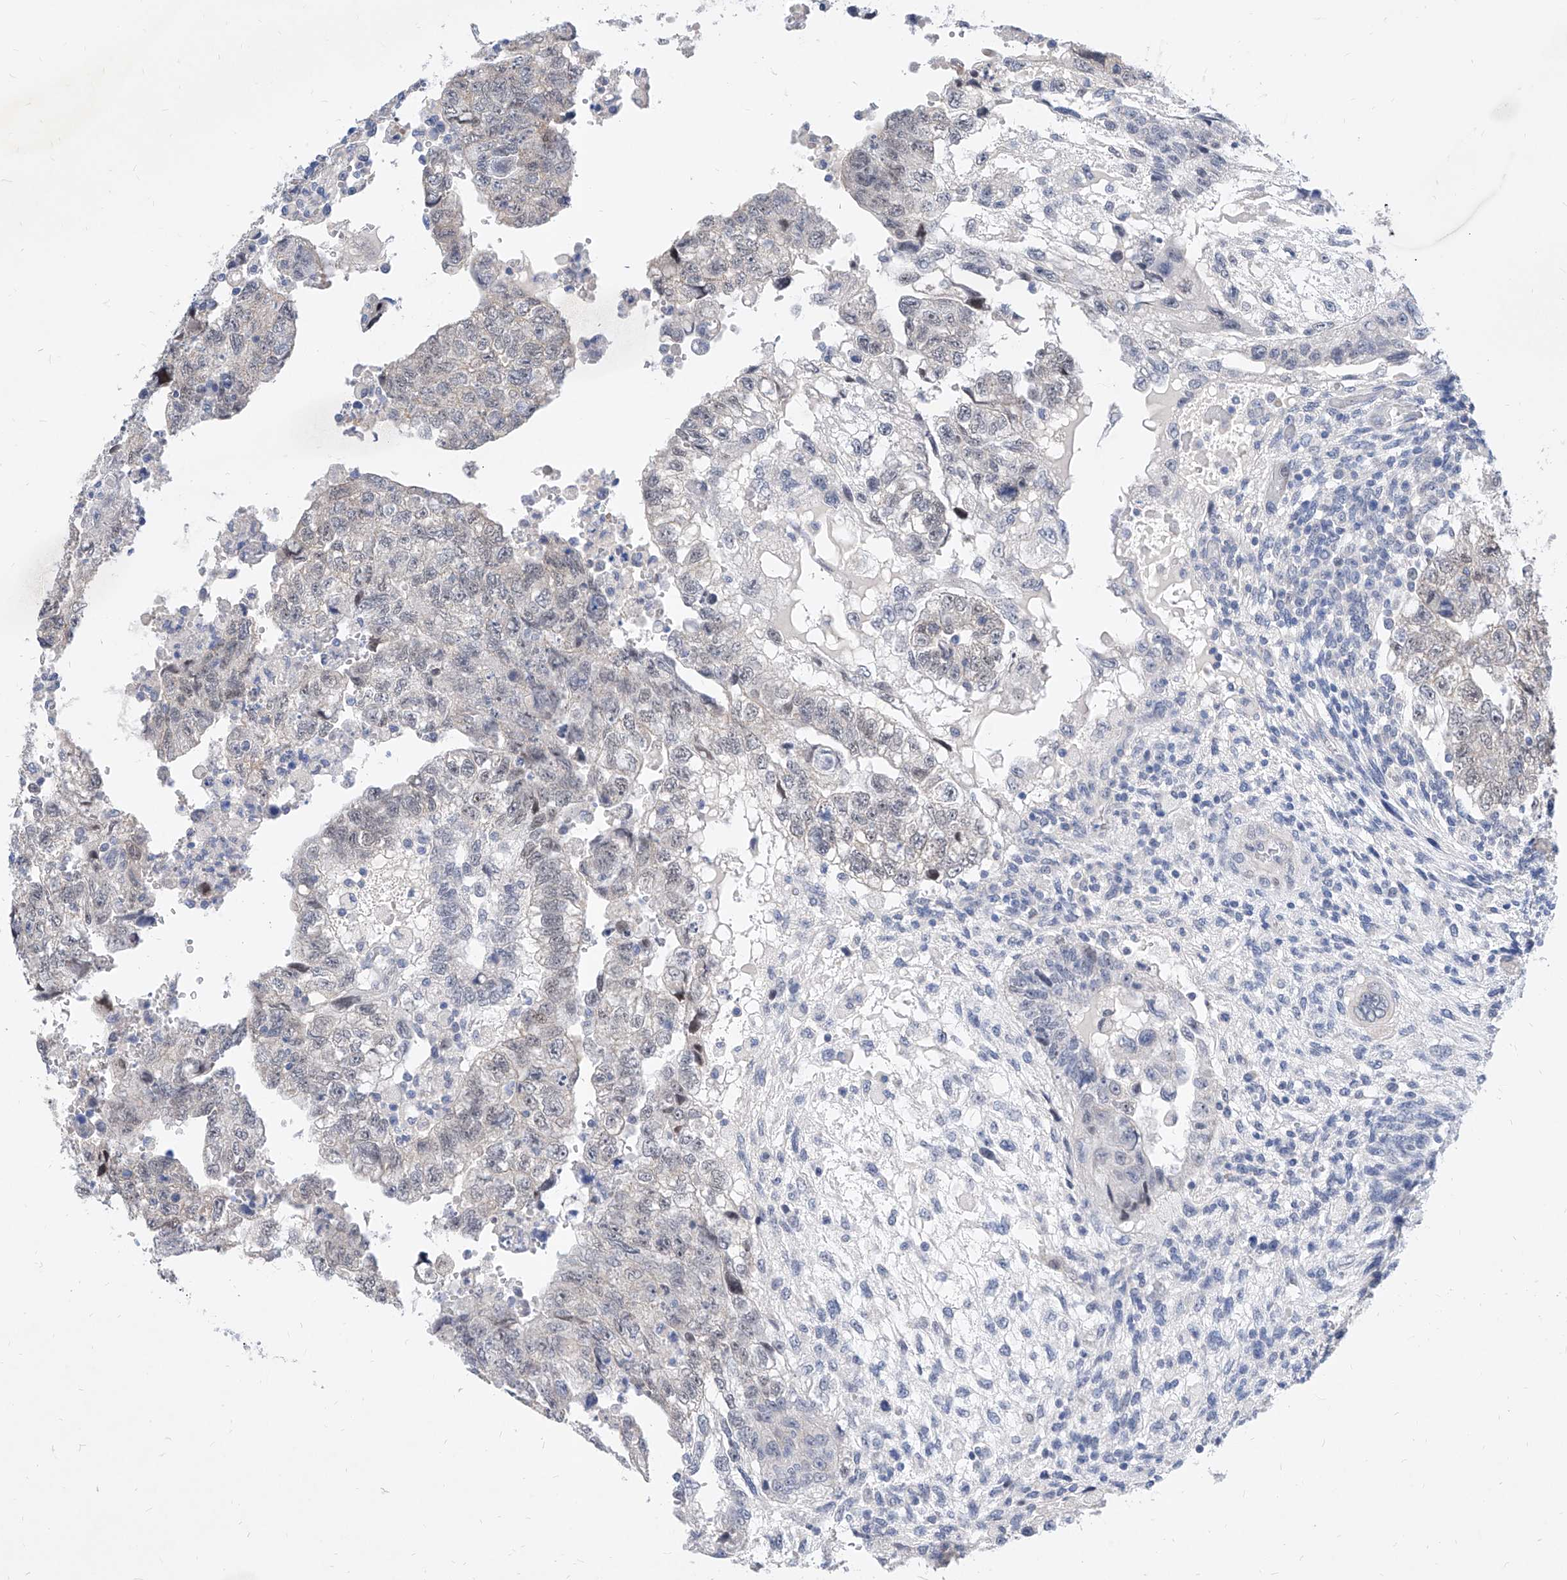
{"staining": {"intensity": "weak", "quantity": "25%-75%", "location": "nuclear"}, "tissue": "testis cancer", "cell_type": "Tumor cells", "image_type": "cancer", "snomed": [{"axis": "morphology", "description": "Carcinoma, Embryonal, NOS"}, {"axis": "topography", "description": "Testis"}], "caption": "An image showing weak nuclear positivity in about 25%-75% of tumor cells in embryonal carcinoma (testis), as visualized by brown immunohistochemical staining.", "gene": "BPTF", "patient": {"sex": "male", "age": 36}}